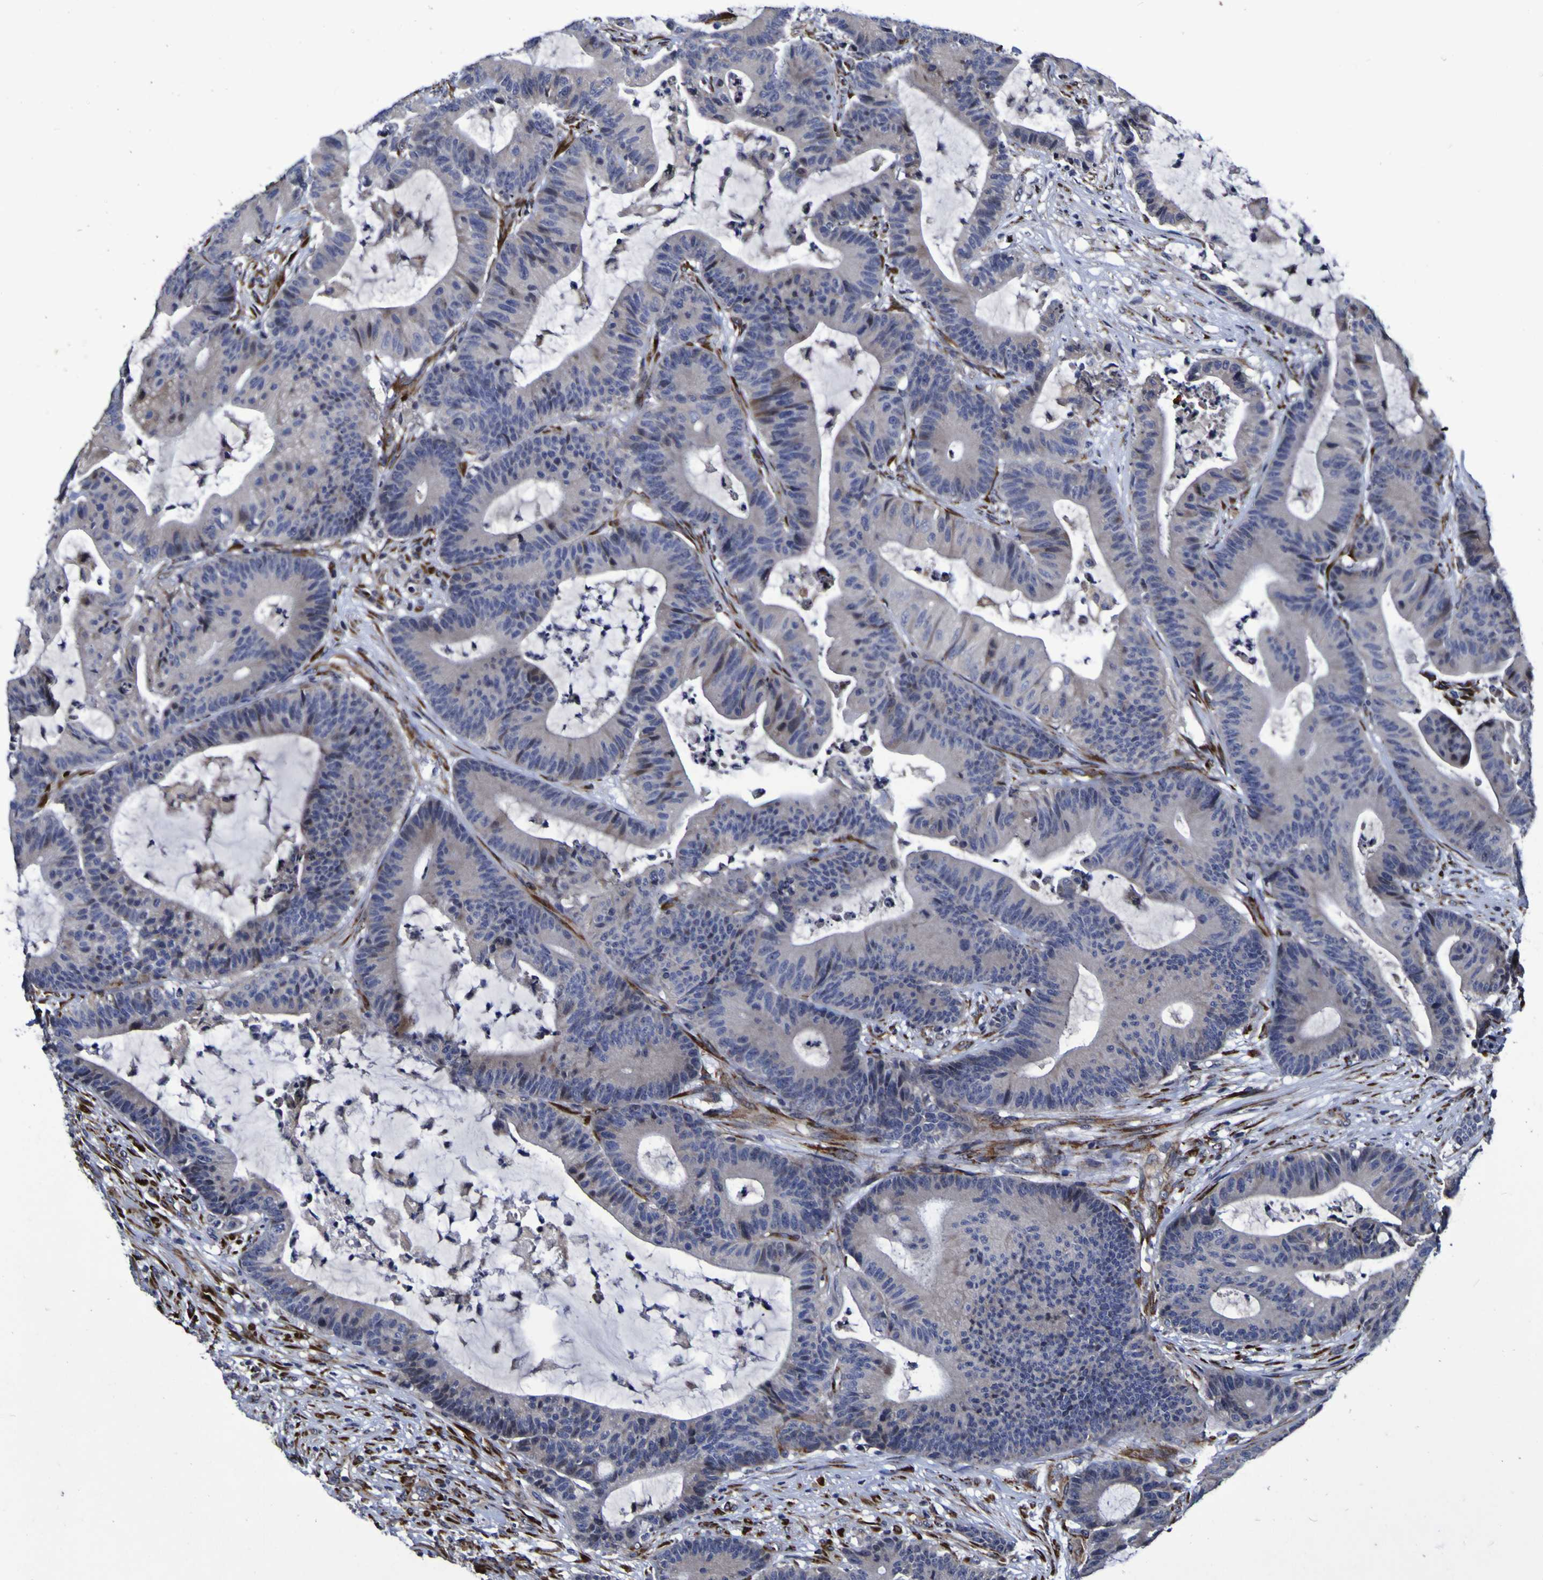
{"staining": {"intensity": "negative", "quantity": "none", "location": "none"}, "tissue": "colorectal cancer", "cell_type": "Tumor cells", "image_type": "cancer", "snomed": [{"axis": "morphology", "description": "Adenocarcinoma, NOS"}, {"axis": "topography", "description": "Colon"}], "caption": "A high-resolution histopathology image shows immunohistochemistry (IHC) staining of adenocarcinoma (colorectal), which displays no significant expression in tumor cells. (DAB (3,3'-diaminobenzidine) IHC with hematoxylin counter stain).", "gene": "P3H1", "patient": {"sex": "female", "age": 84}}